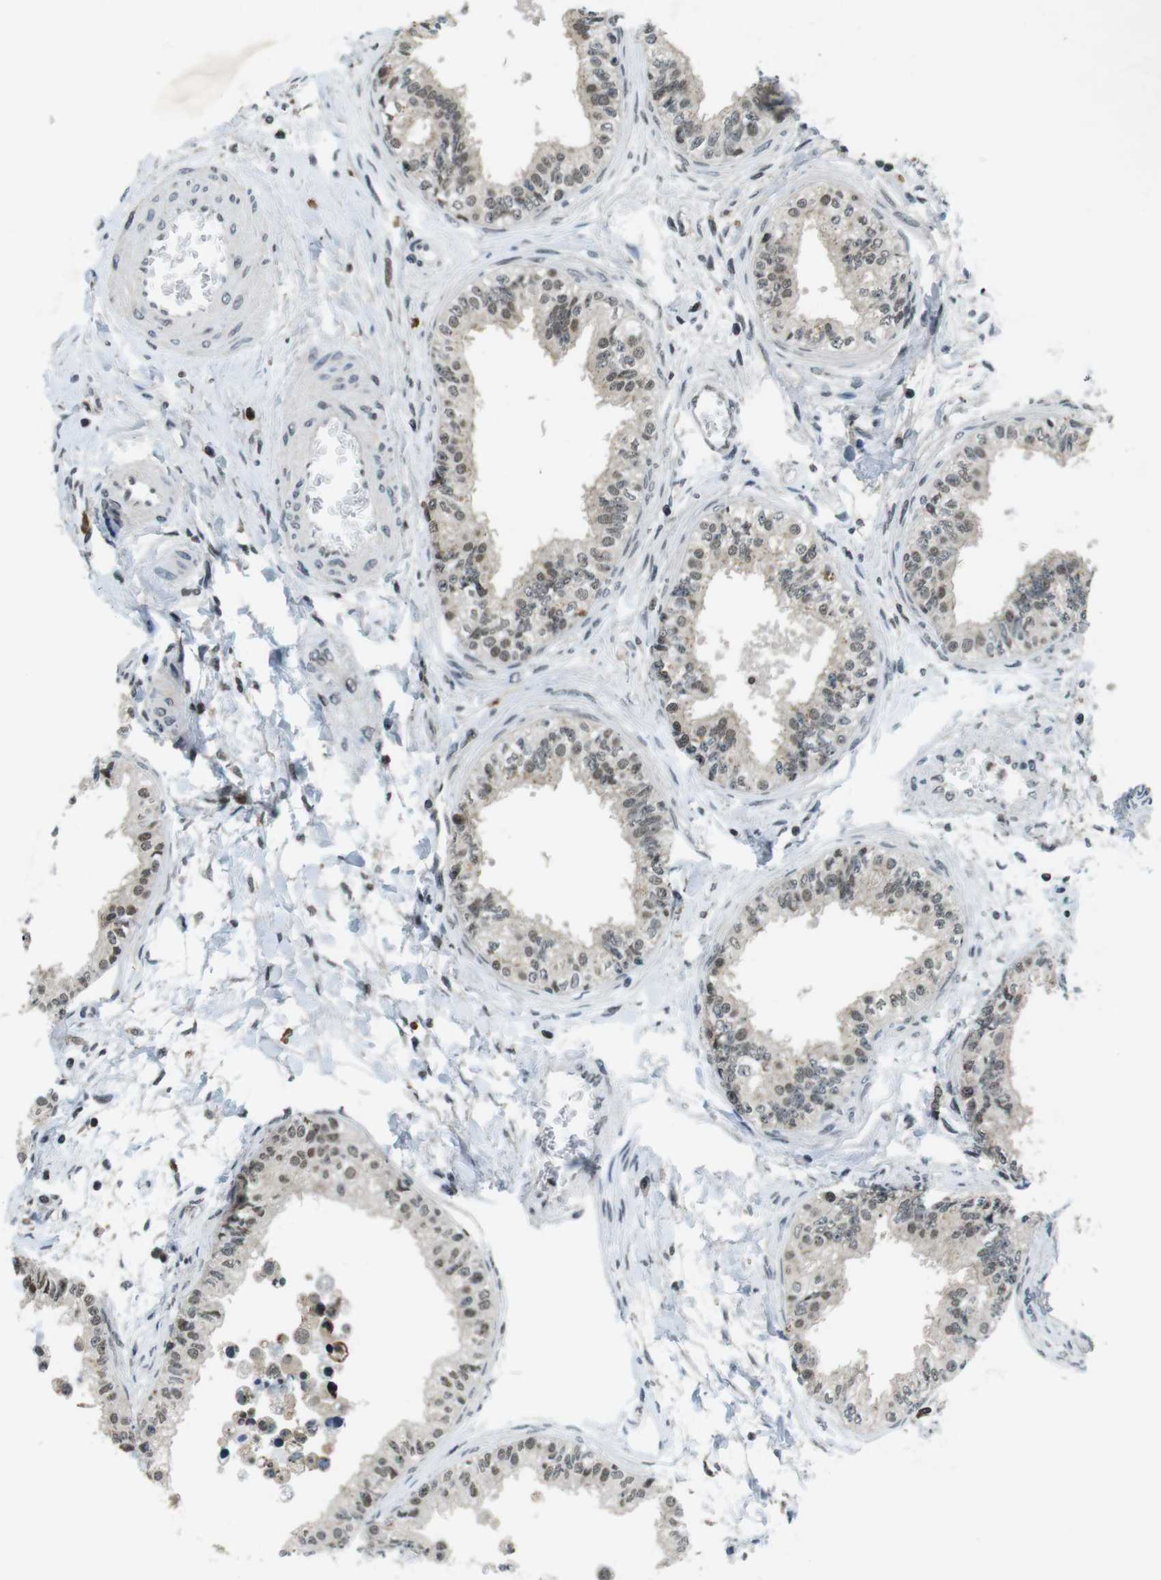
{"staining": {"intensity": "moderate", "quantity": "25%-75%", "location": "cytoplasmic/membranous,nuclear"}, "tissue": "epididymis", "cell_type": "Glandular cells", "image_type": "normal", "snomed": [{"axis": "morphology", "description": "Normal tissue, NOS"}, {"axis": "morphology", "description": "Adenocarcinoma, metastatic, NOS"}, {"axis": "topography", "description": "Testis"}, {"axis": "topography", "description": "Epididymis"}], "caption": "IHC image of benign epididymis: epididymis stained using IHC reveals medium levels of moderate protein expression localized specifically in the cytoplasmic/membranous,nuclear of glandular cells, appearing as a cytoplasmic/membranous,nuclear brown color.", "gene": "NEK4", "patient": {"sex": "male", "age": 26}}